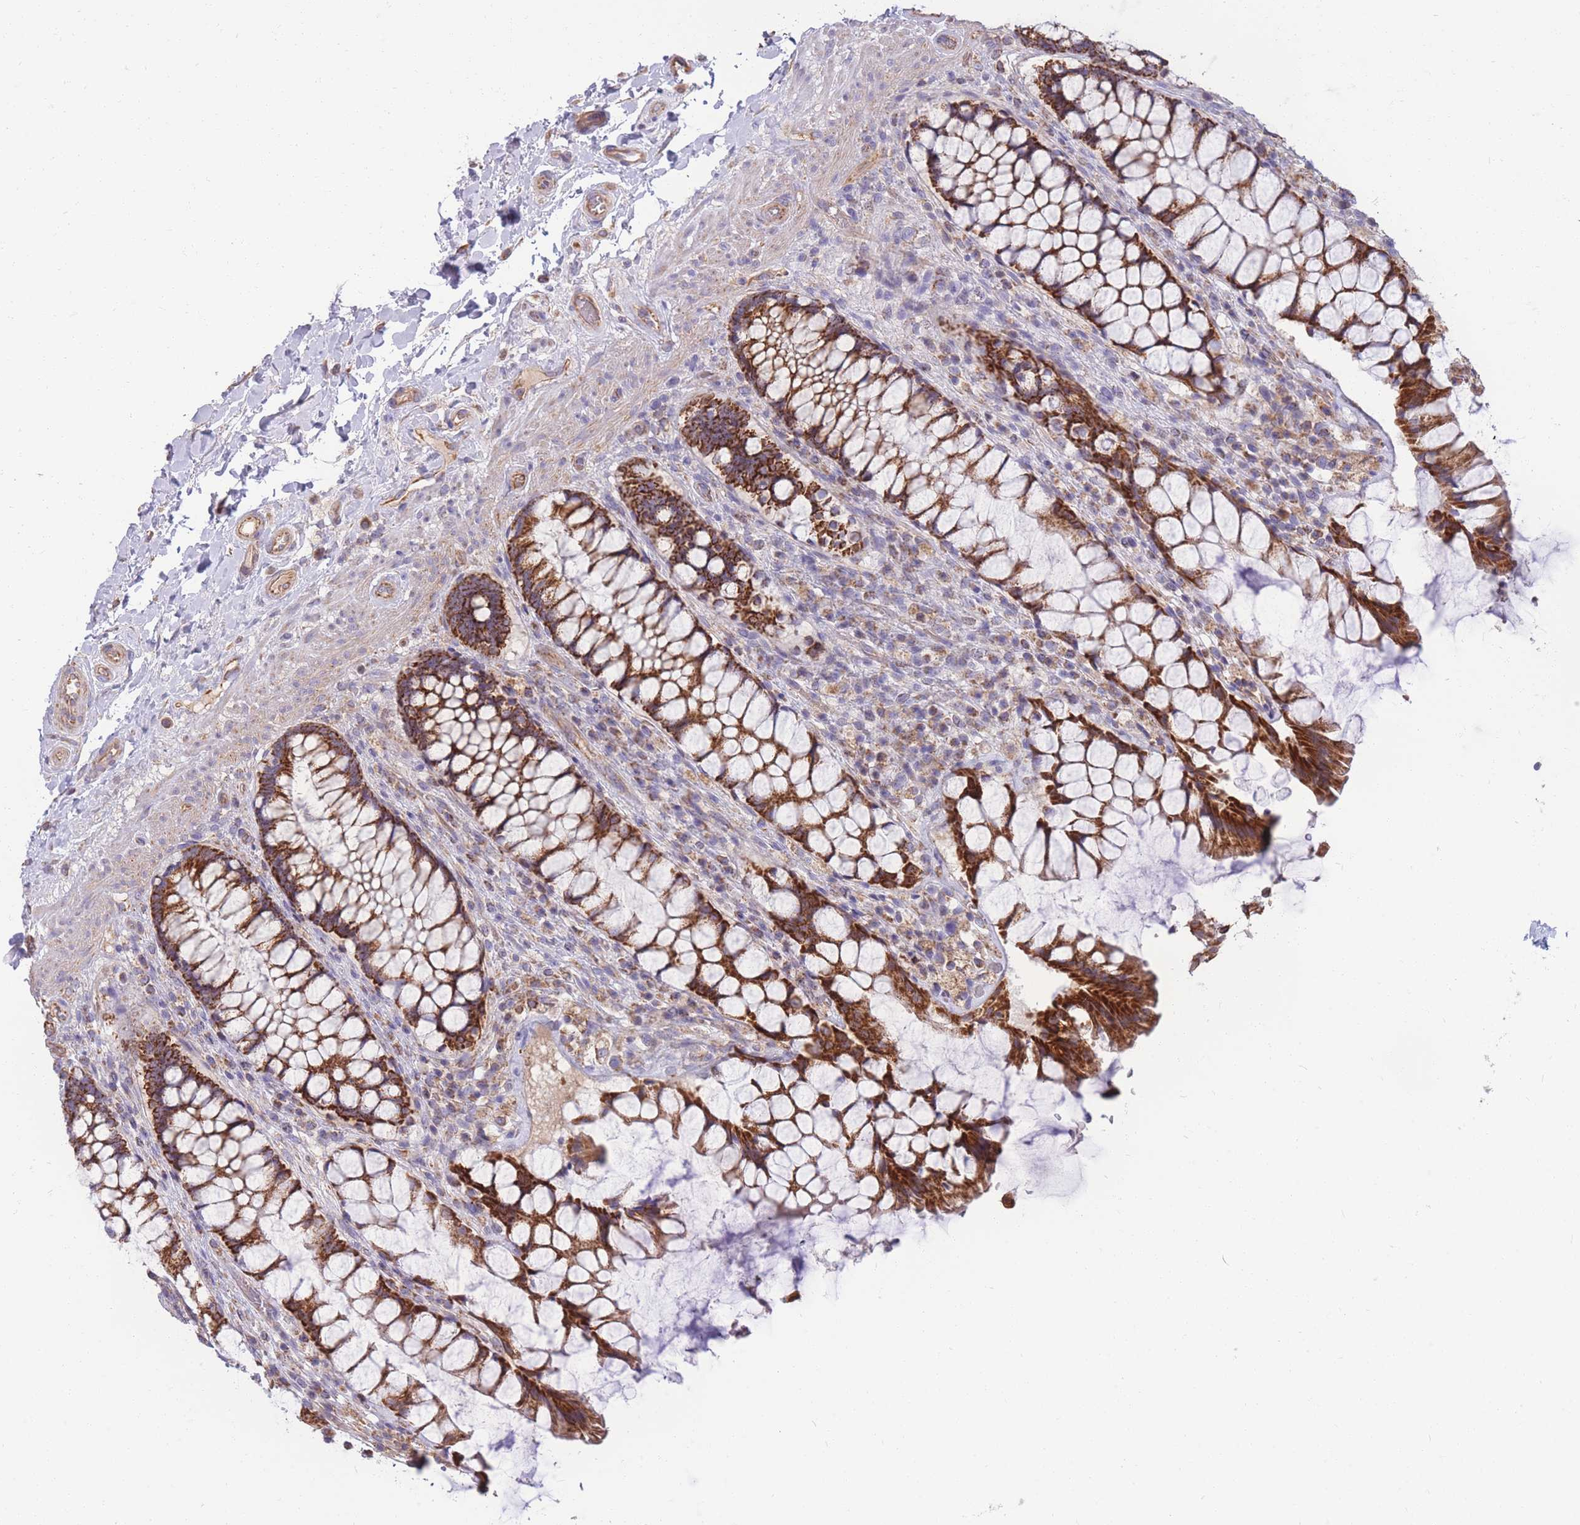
{"staining": {"intensity": "strong", "quantity": ">75%", "location": "cytoplasmic/membranous"}, "tissue": "rectum", "cell_type": "Glandular cells", "image_type": "normal", "snomed": [{"axis": "morphology", "description": "Normal tissue, NOS"}, {"axis": "topography", "description": "Rectum"}], "caption": "Unremarkable rectum was stained to show a protein in brown. There is high levels of strong cytoplasmic/membranous positivity in approximately >75% of glandular cells. (DAB = brown stain, brightfield microscopy at high magnification).", "gene": "MRPS9", "patient": {"sex": "female", "age": 58}}